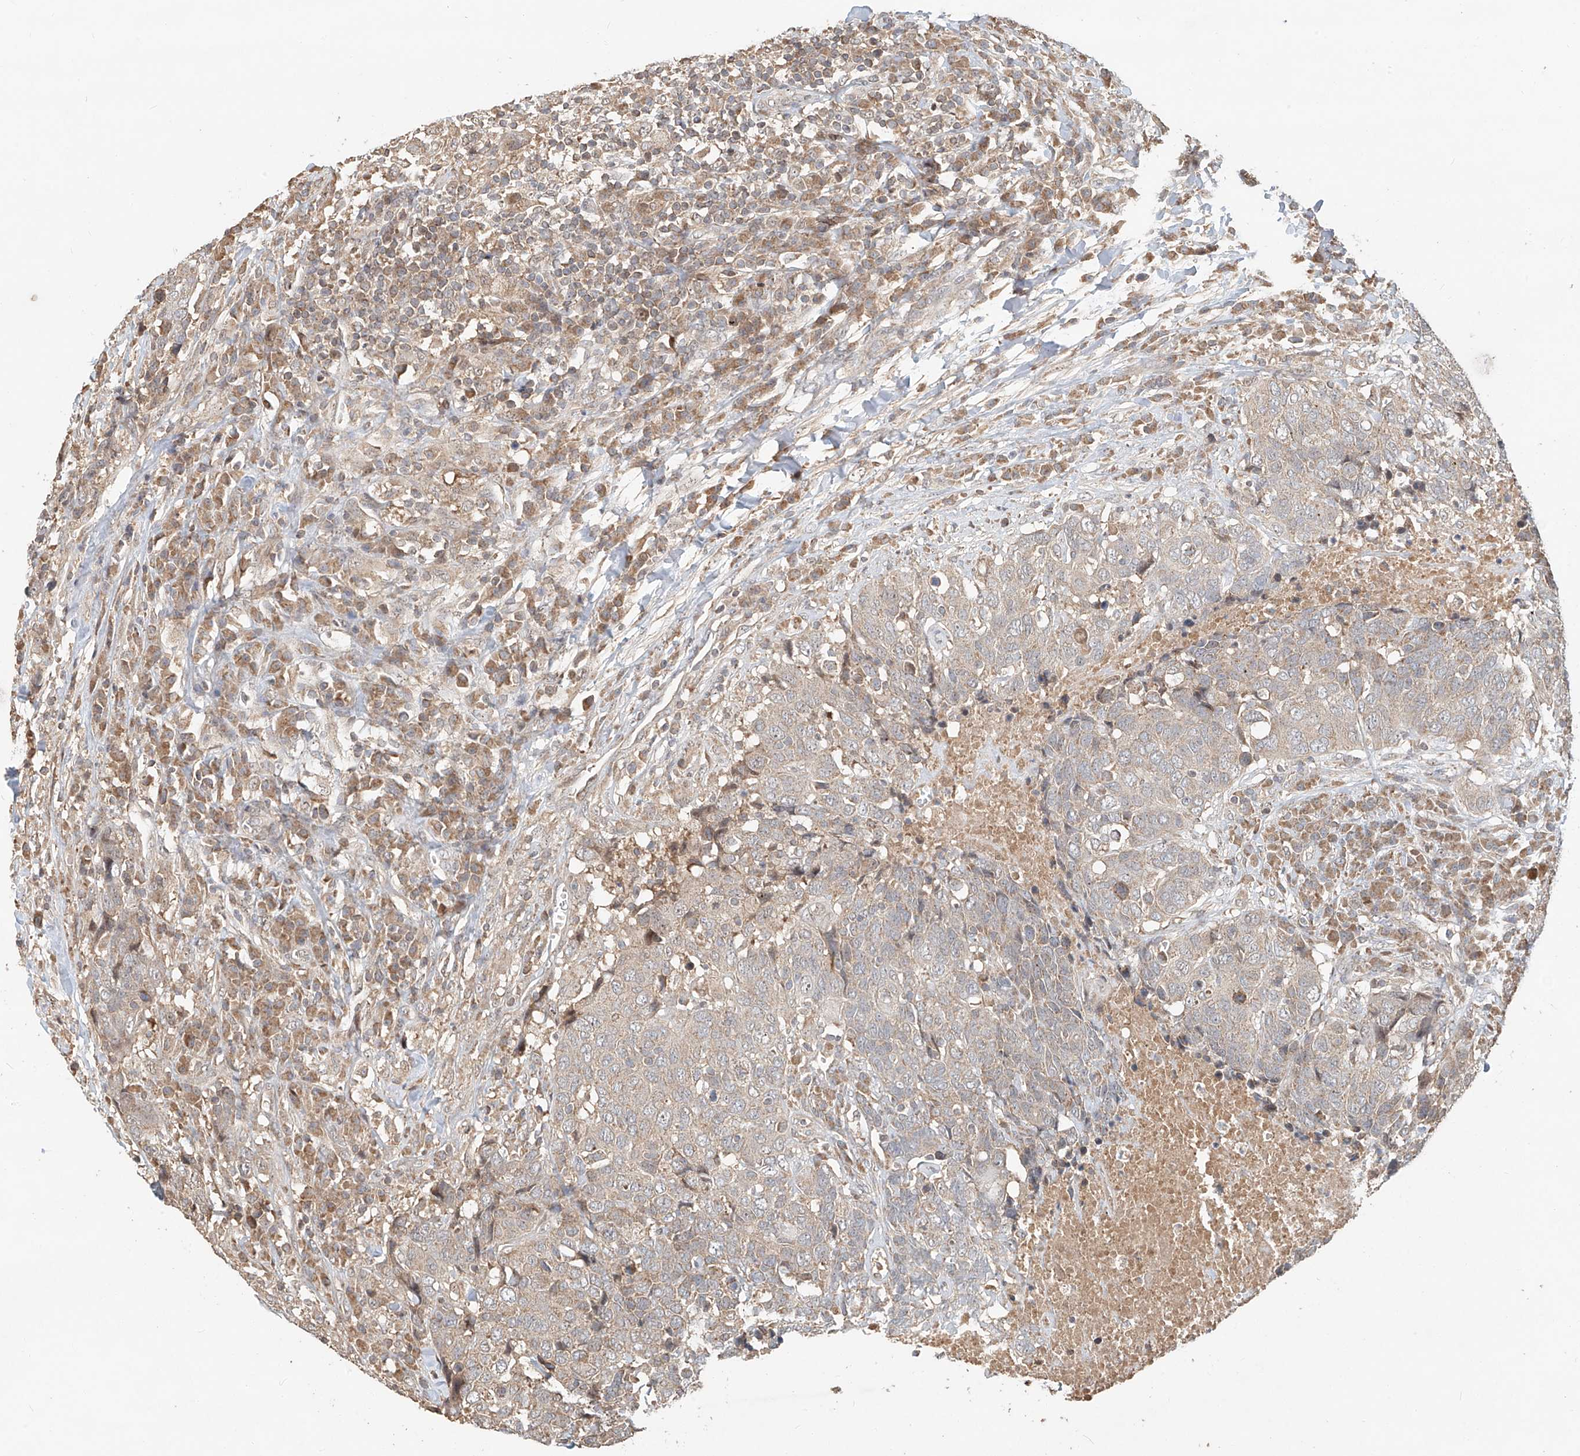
{"staining": {"intensity": "negative", "quantity": "none", "location": "none"}, "tissue": "head and neck cancer", "cell_type": "Tumor cells", "image_type": "cancer", "snomed": [{"axis": "morphology", "description": "Squamous cell carcinoma, NOS"}, {"axis": "topography", "description": "Head-Neck"}], "caption": "High magnification brightfield microscopy of head and neck cancer (squamous cell carcinoma) stained with DAB (3,3'-diaminobenzidine) (brown) and counterstained with hematoxylin (blue): tumor cells show no significant staining.", "gene": "TMEM61", "patient": {"sex": "male", "age": 66}}